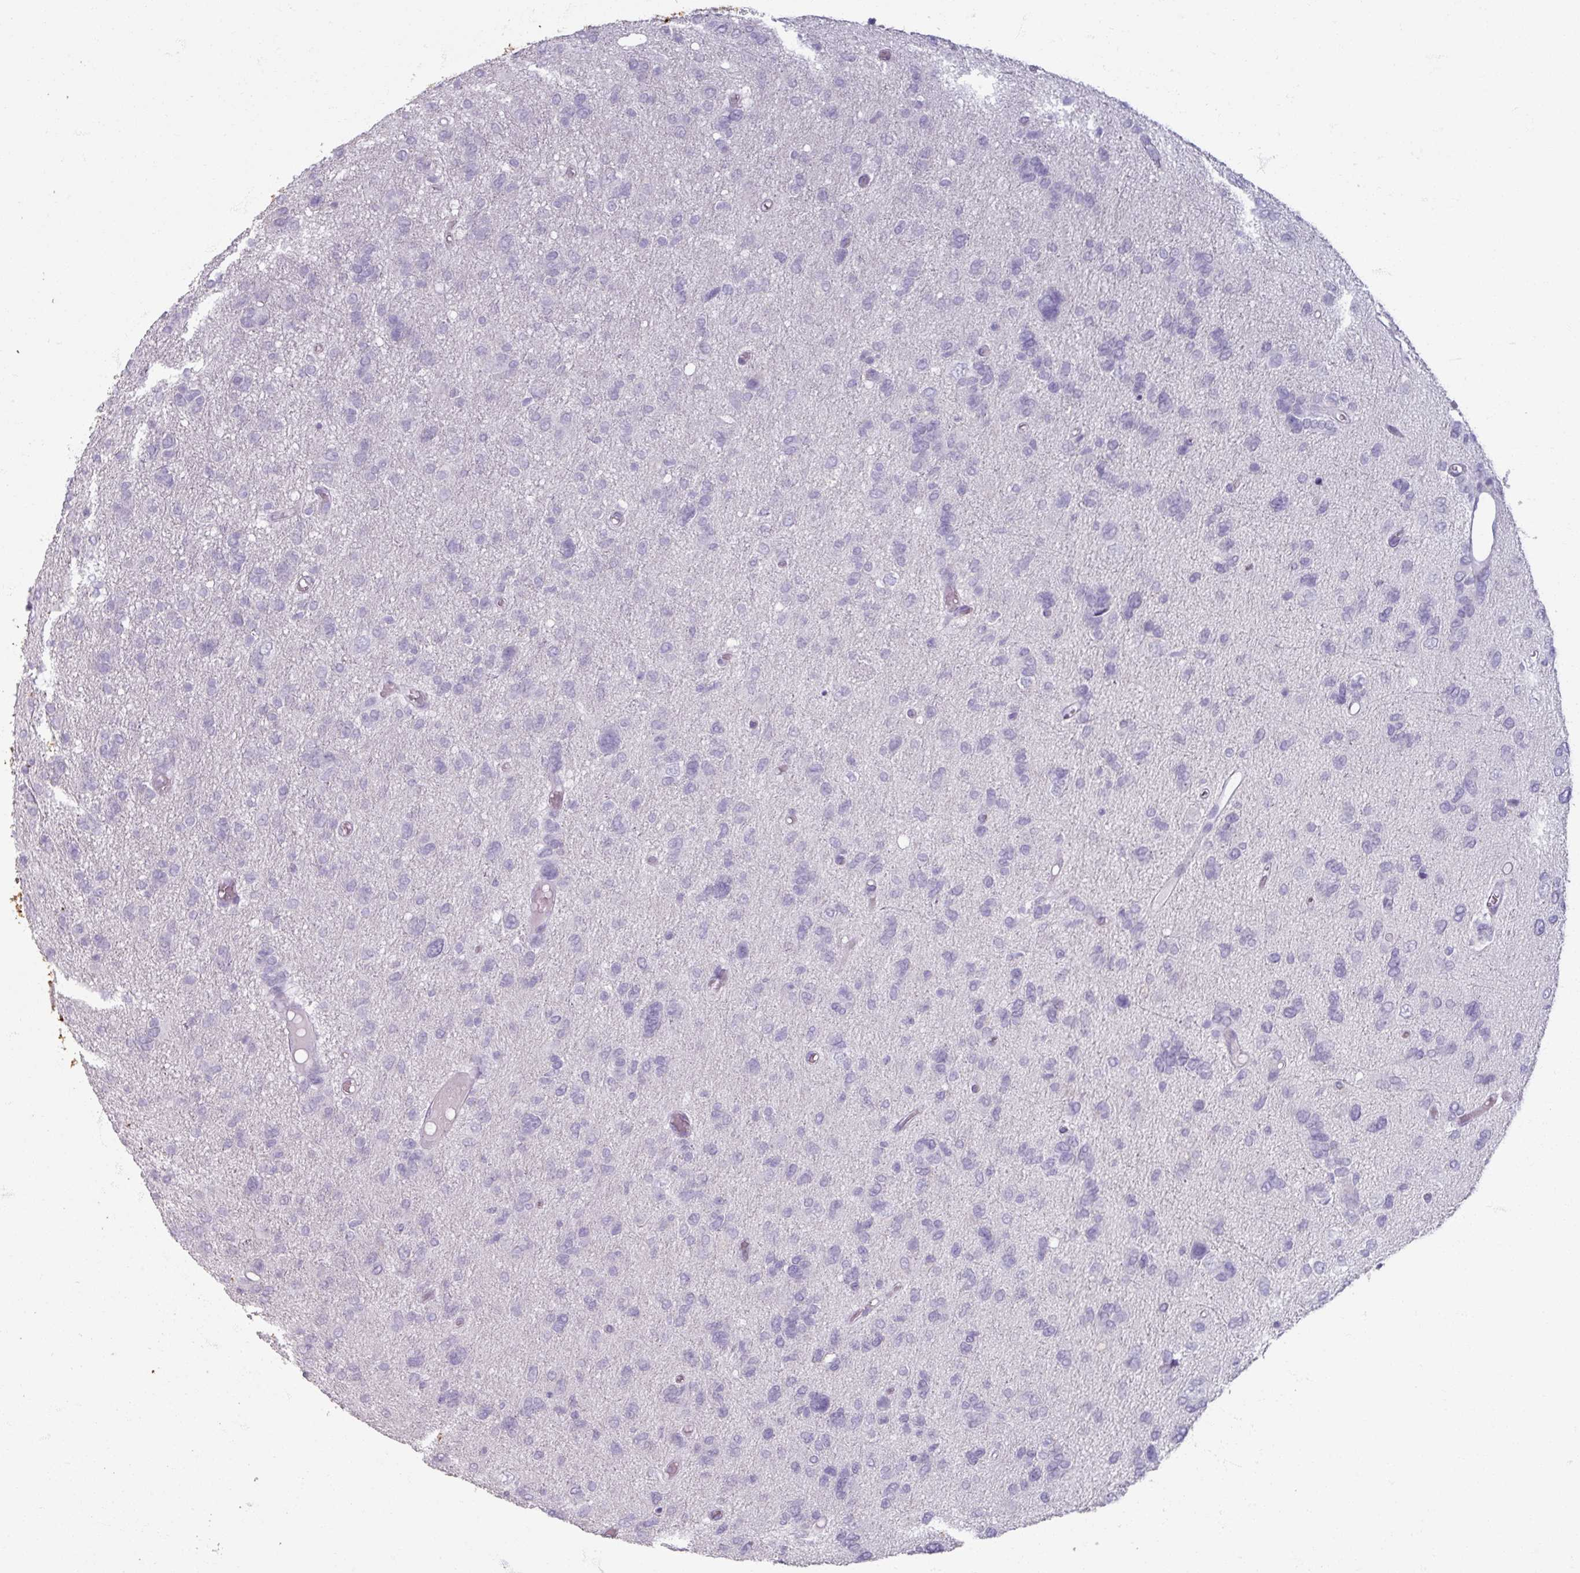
{"staining": {"intensity": "negative", "quantity": "none", "location": "none"}, "tissue": "glioma", "cell_type": "Tumor cells", "image_type": "cancer", "snomed": [{"axis": "morphology", "description": "Glioma, malignant, High grade"}, {"axis": "topography", "description": "Brain"}], "caption": "Immunohistochemical staining of human malignant glioma (high-grade) demonstrates no significant positivity in tumor cells. (Stains: DAB IHC with hematoxylin counter stain, Microscopy: brightfield microscopy at high magnification).", "gene": "TG", "patient": {"sex": "female", "age": 59}}